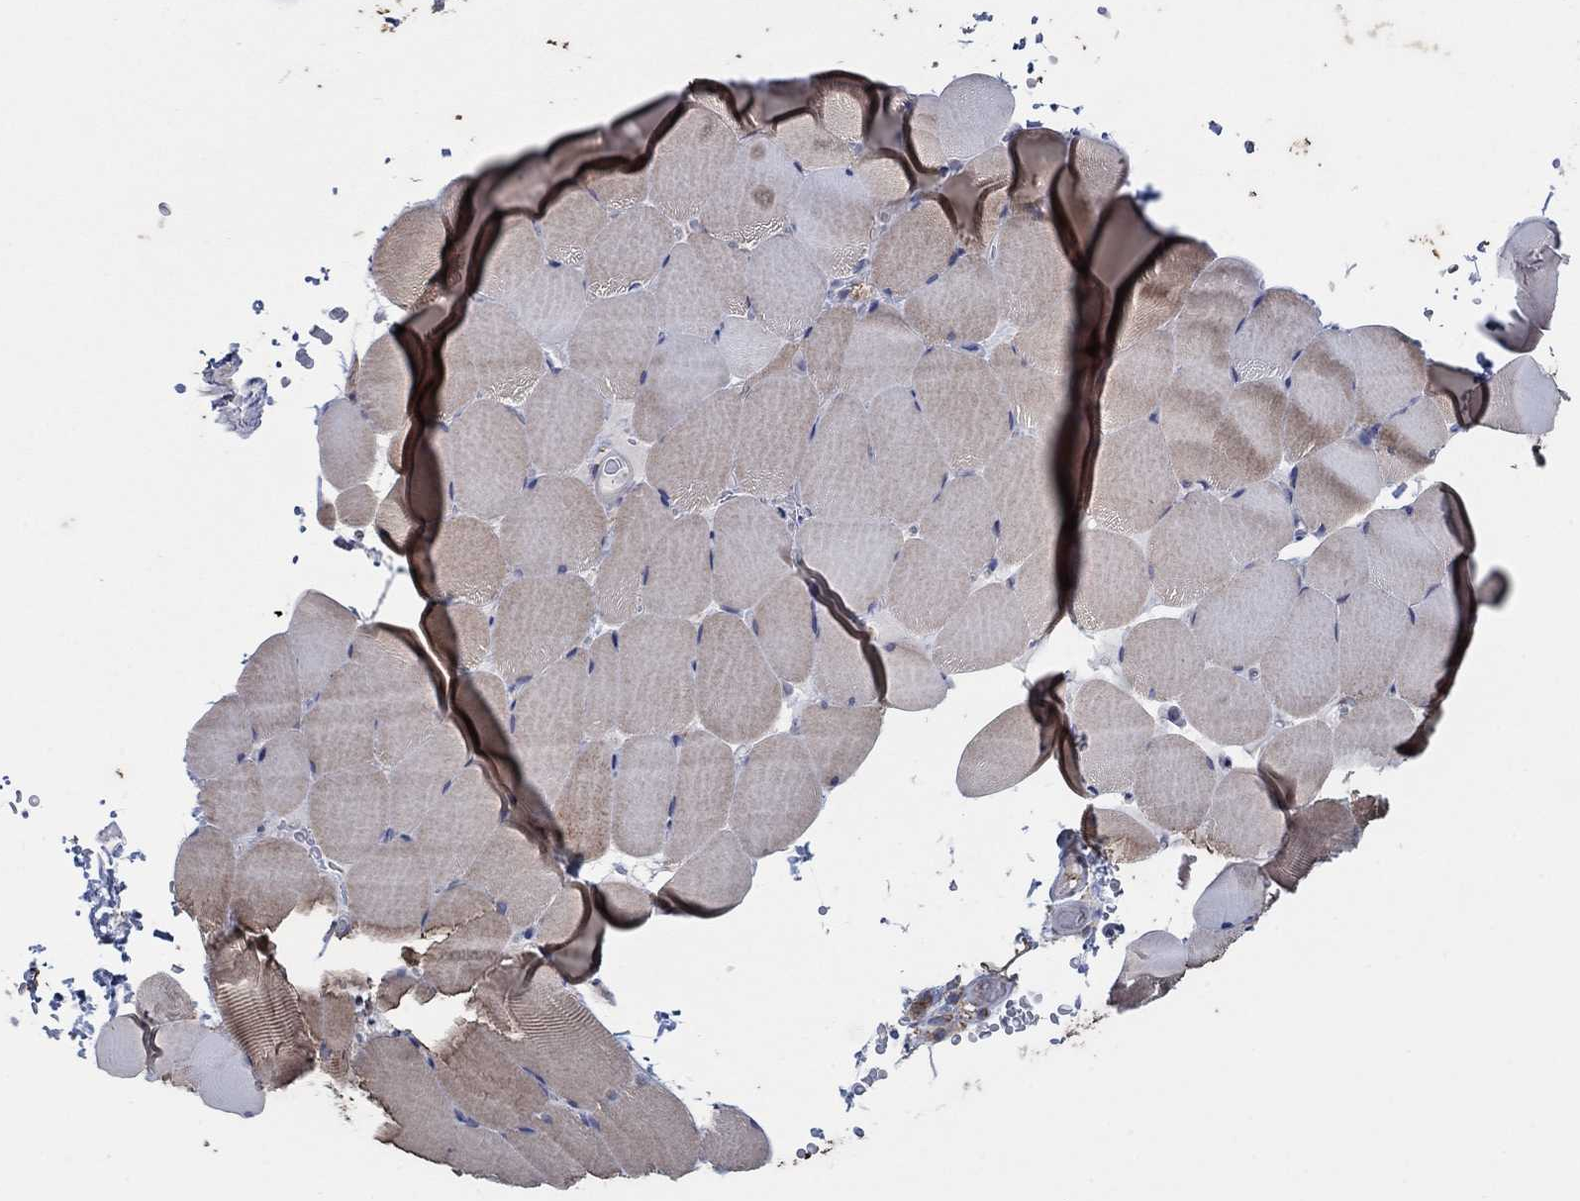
{"staining": {"intensity": "weak", "quantity": "25%-75%", "location": "cytoplasmic/membranous"}, "tissue": "skeletal muscle", "cell_type": "Myocytes", "image_type": "normal", "snomed": [{"axis": "morphology", "description": "Normal tissue, NOS"}, {"axis": "topography", "description": "Skeletal muscle"}], "caption": "Brown immunohistochemical staining in benign skeletal muscle reveals weak cytoplasmic/membranous expression in approximately 25%-75% of myocytes.", "gene": "NCEH1", "patient": {"sex": "female", "age": 37}}